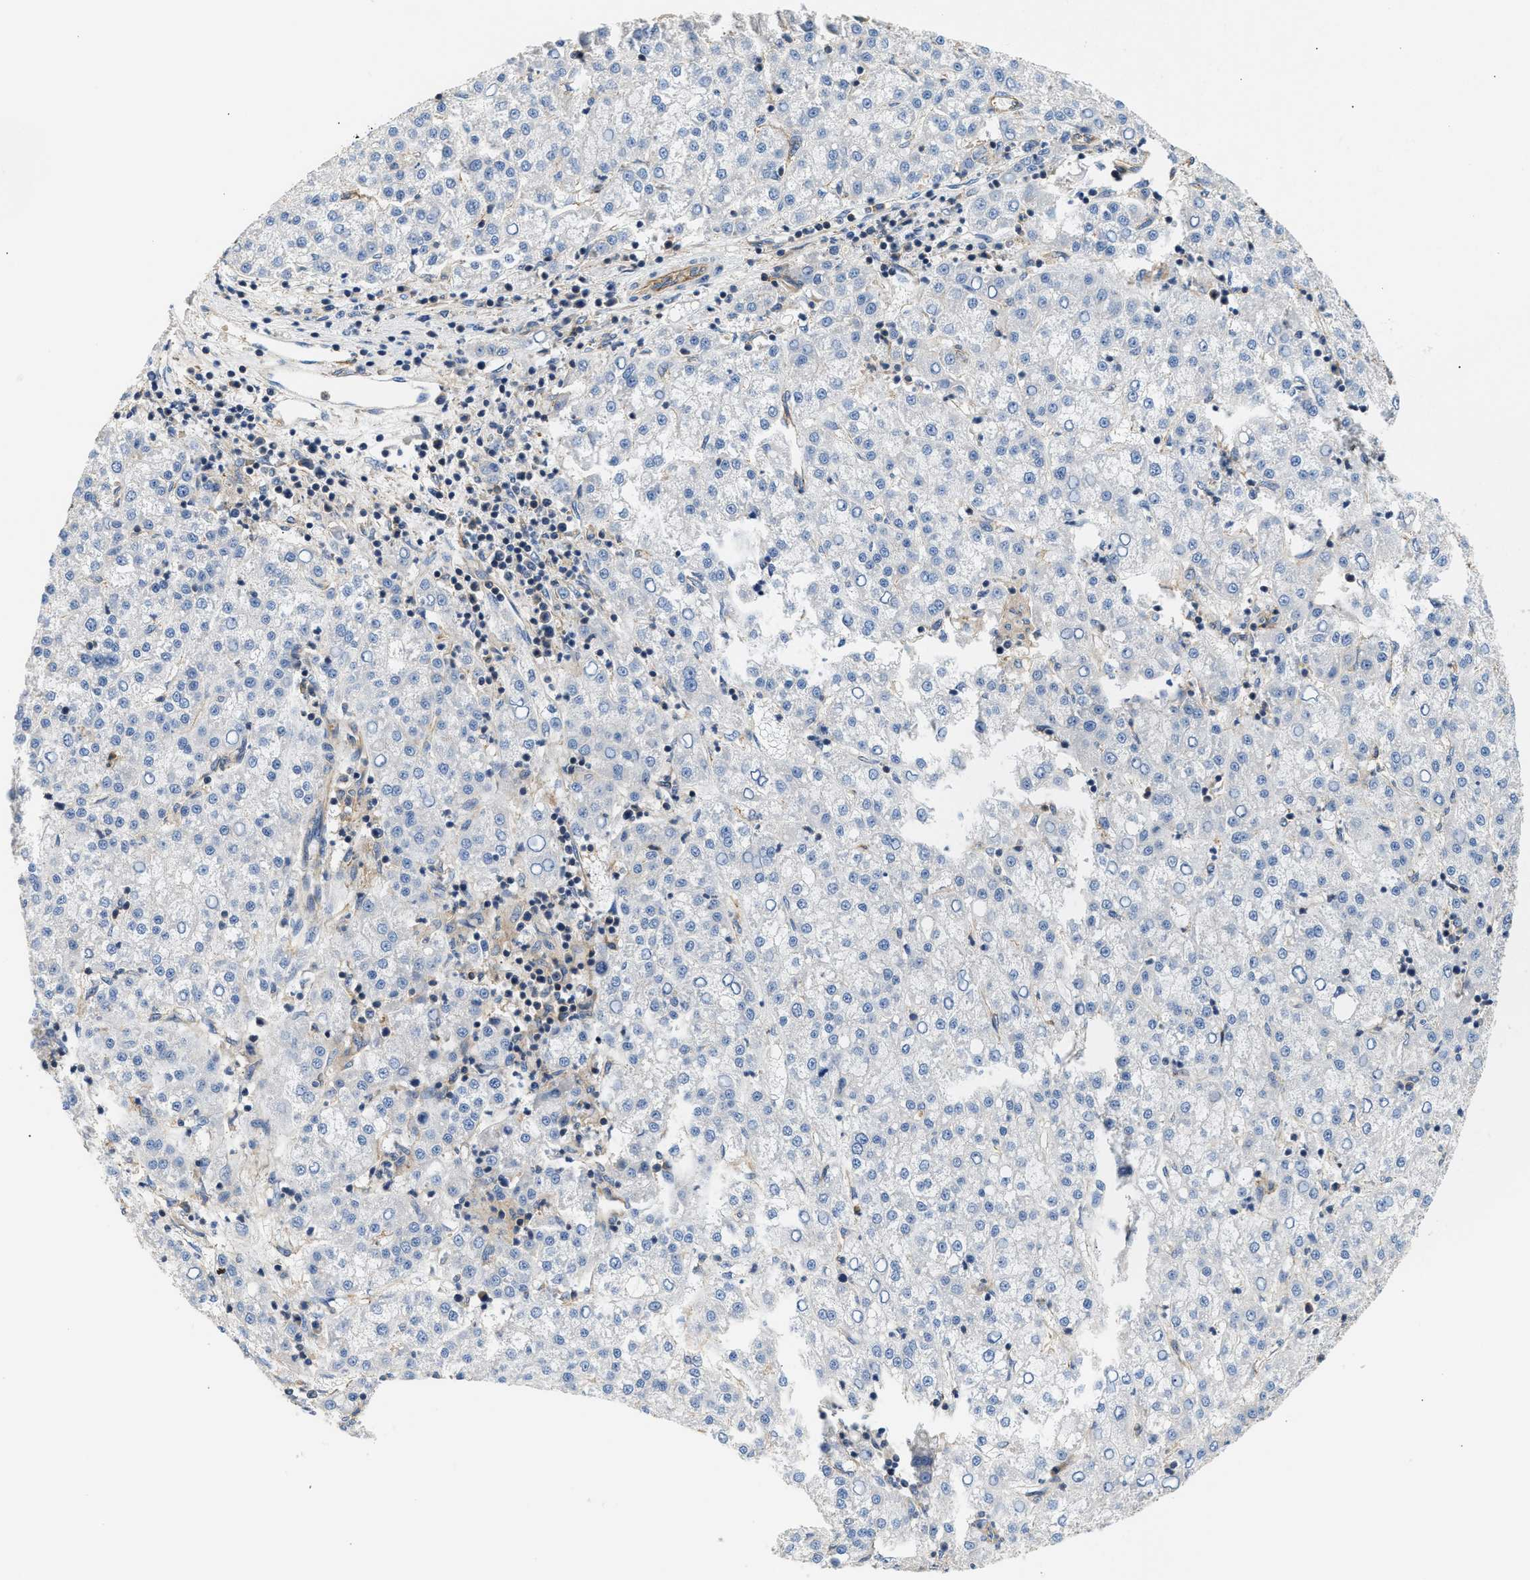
{"staining": {"intensity": "negative", "quantity": "none", "location": "none"}, "tissue": "liver cancer", "cell_type": "Tumor cells", "image_type": "cancer", "snomed": [{"axis": "morphology", "description": "Carcinoma, Hepatocellular, NOS"}, {"axis": "topography", "description": "Liver"}], "caption": "Tumor cells are negative for brown protein staining in hepatocellular carcinoma (liver).", "gene": "SAMD9L", "patient": {"sex": "female", "age": 58}}